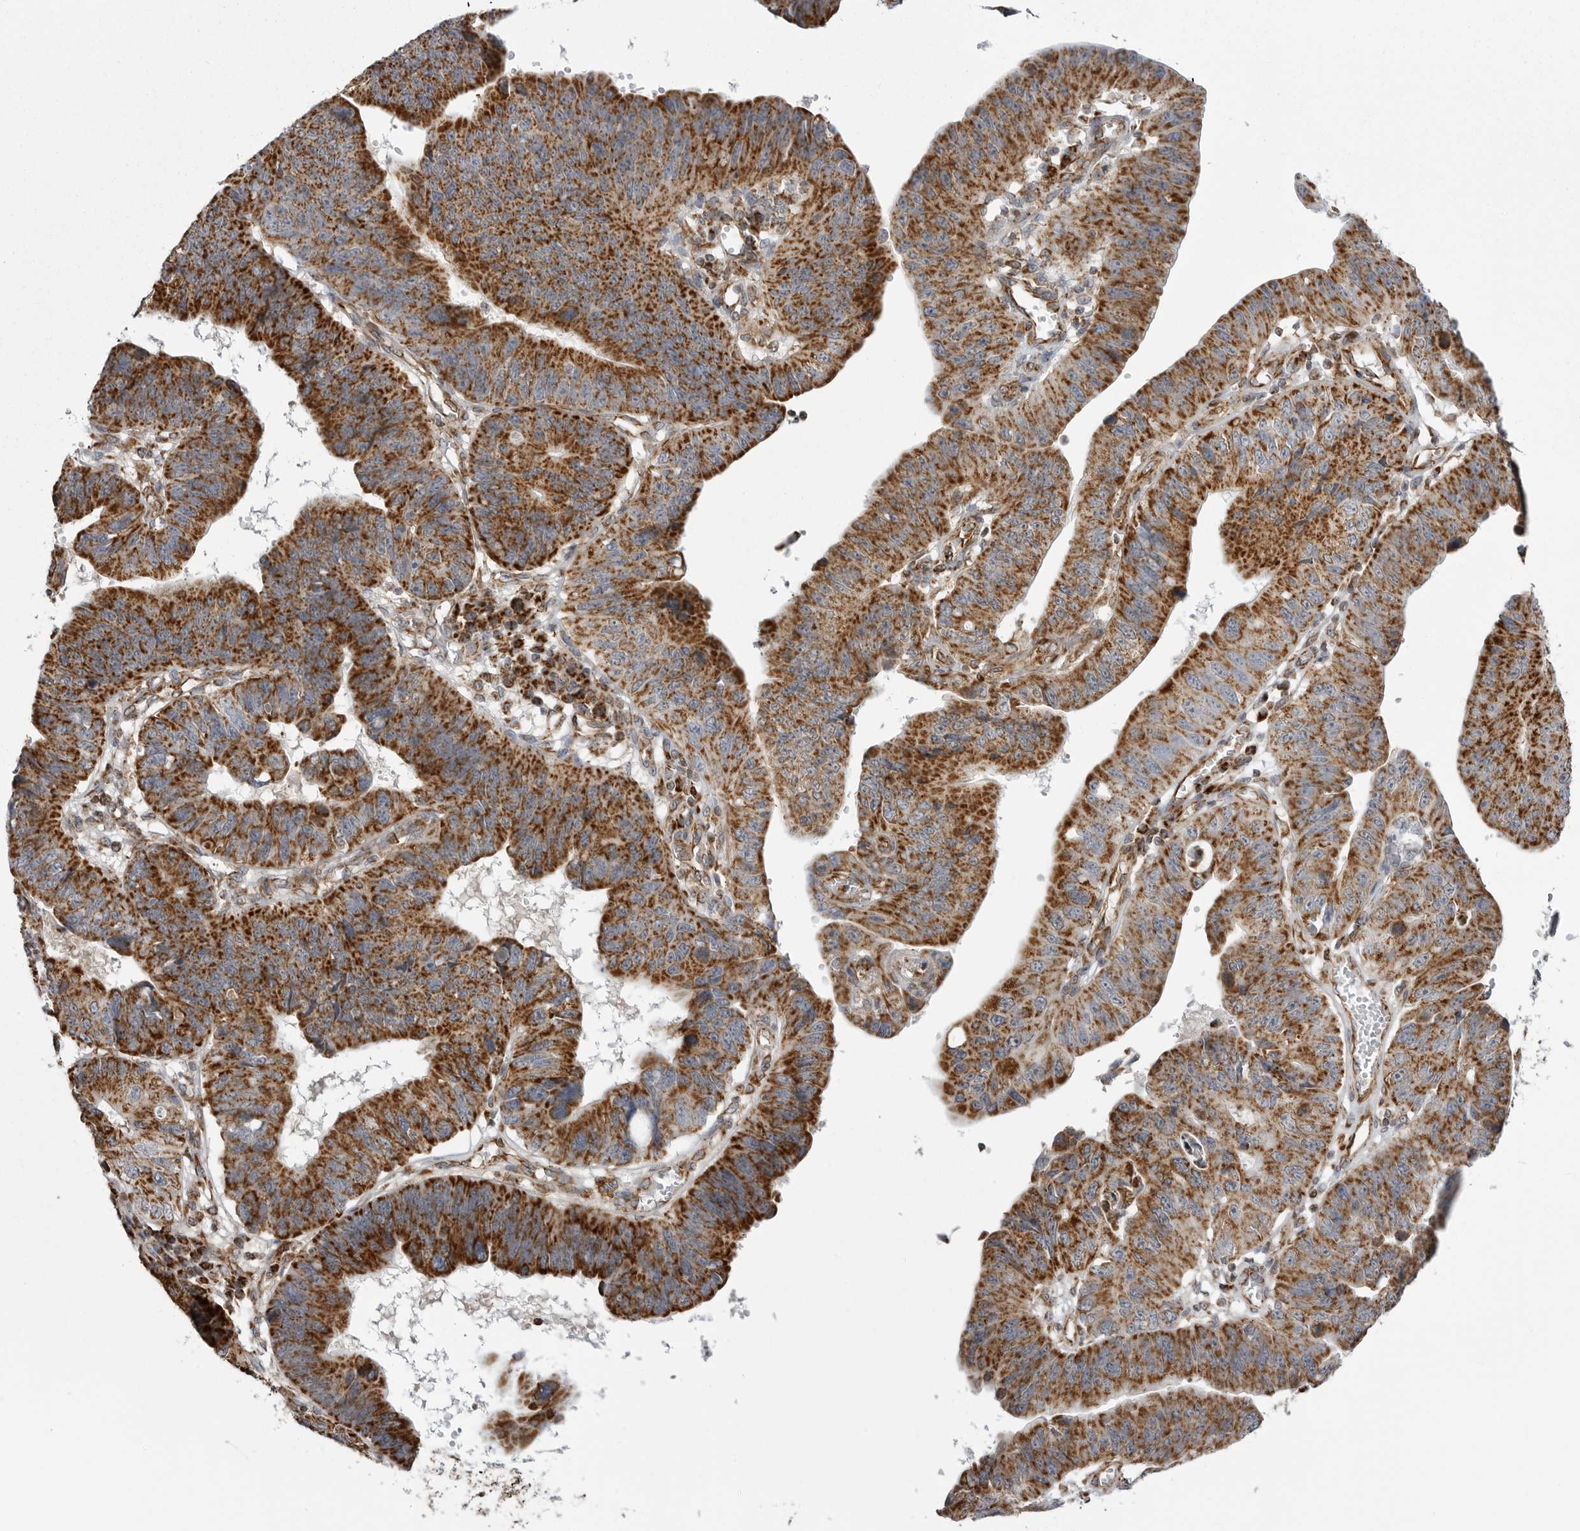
{"staining": {"intensity": "strong", "quantity": ">75%", "location": "cytoplasmic/membranous"}, "tissue": "stomach cancer", "cell_type": "Tumor cells", "image_type": "cancer", "snomed": [{"axis": "morphology", "description": "Adenocarcinoma, NOS"}, {"axis": "topography", "description": "Stomach"}], "caption": "Immunohistochemistry staining of stomach cancer, which exhibits high levels of strong cytoplasmic/membranous expression in approximately >75% of tumor cells indicating strong cytoplasmic/membranous protein staining. The staining was performed using DAB (brown) for protein detection and nuclei were counterstained in hematoxylin (blue).", "gene": "FH", "patient": {"sex": "male", "age": 59}}